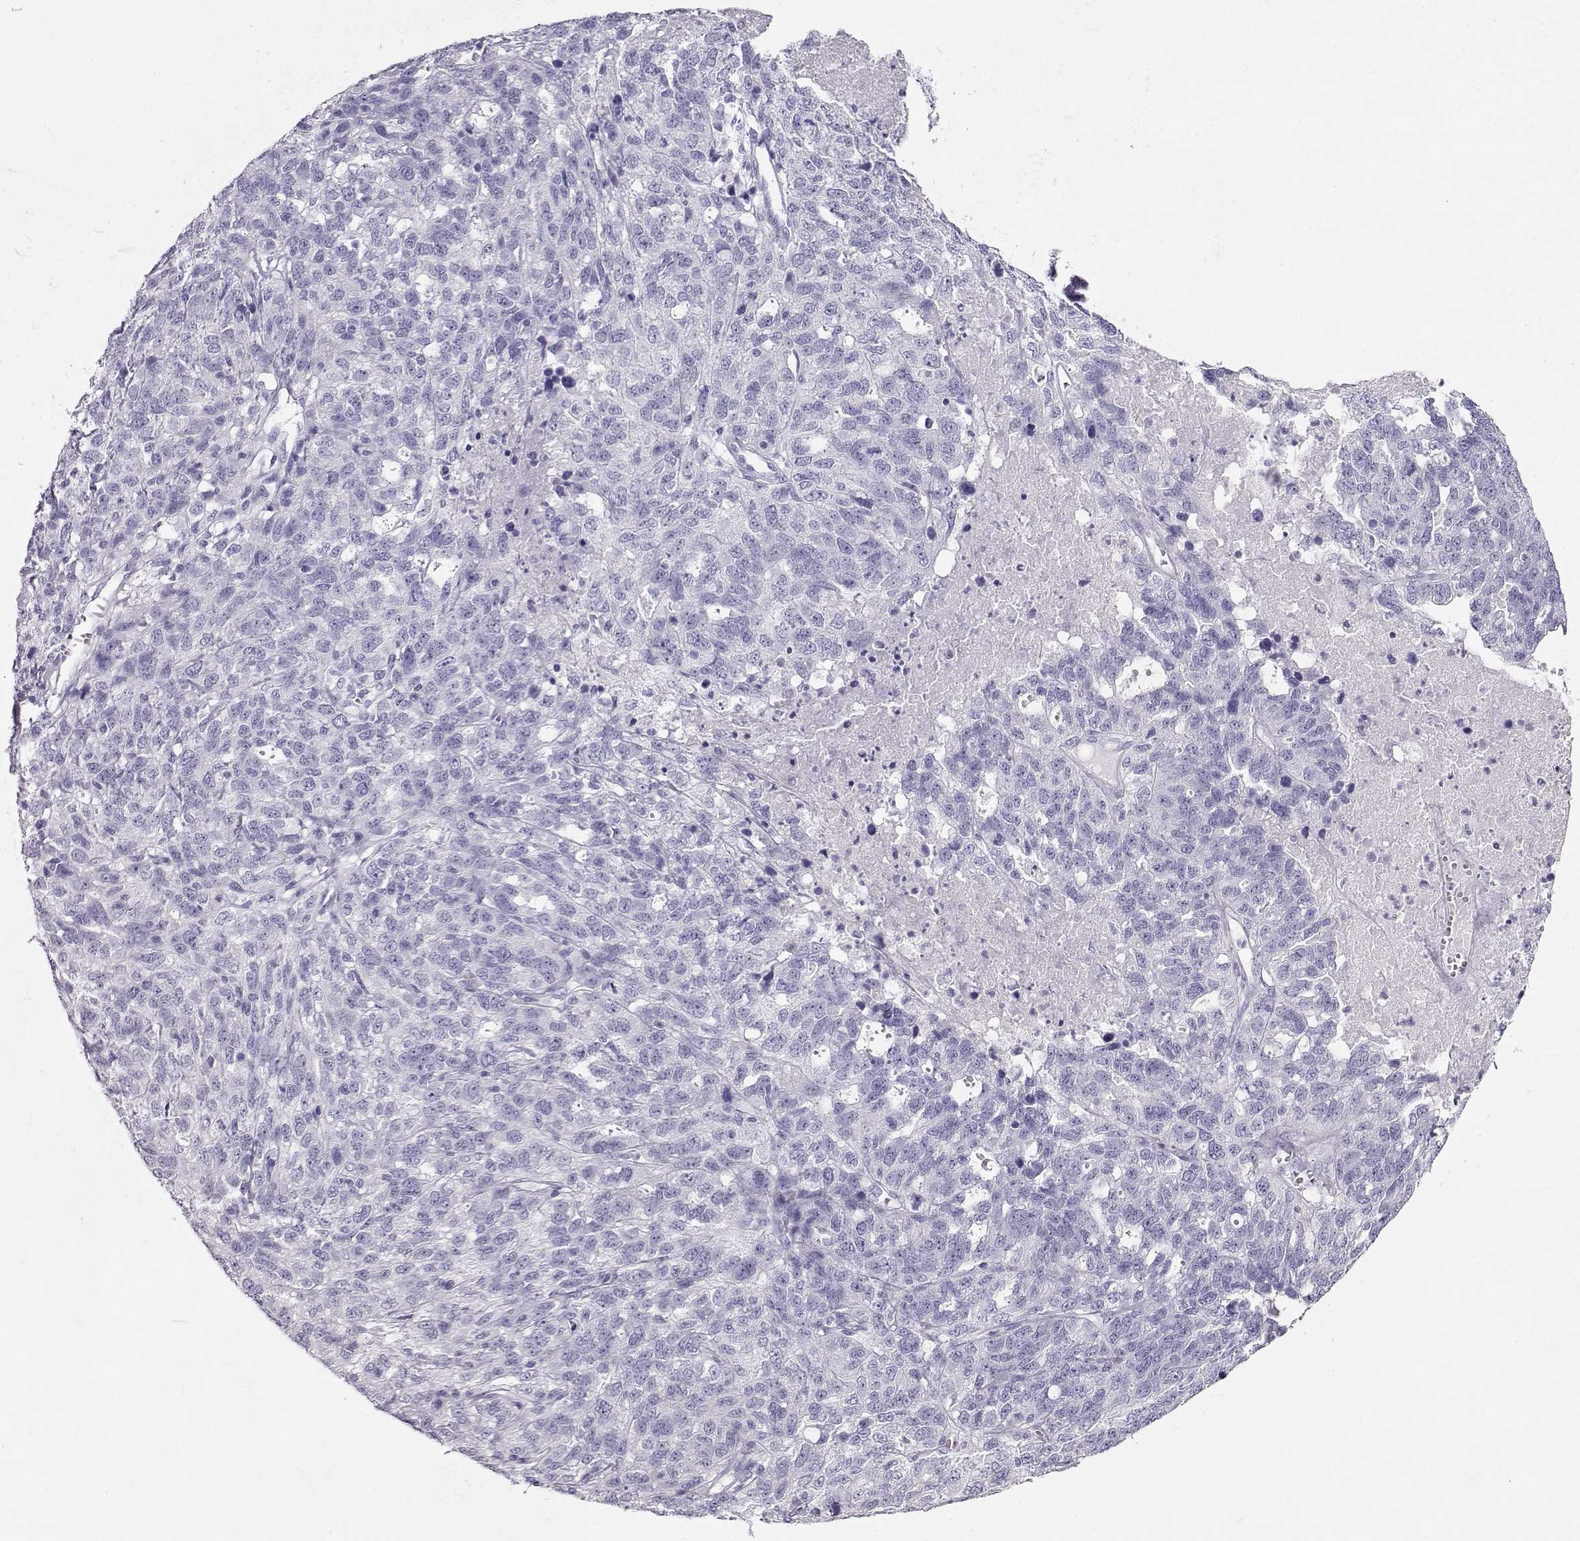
{"staining": {"intensity": "negative", "quantity": "none", "location": "none"}, "tissue": "ovarian cancer", "cell_type": "Tumor cells", "image_type": "cancer", "snomed": [{"axis": "morphology", "description": "Cystadenocarcinoma, serous, NOS"}, {"axis": "topography", "description": "Ovary"}], "caption": "An immunohistochemistry micrograph of ovarian cancer is shown. There is no staining in tumor cells of ovarian cancer.", "gene": "ACTN2", "patient": {"sex": "female", "age": 71}}